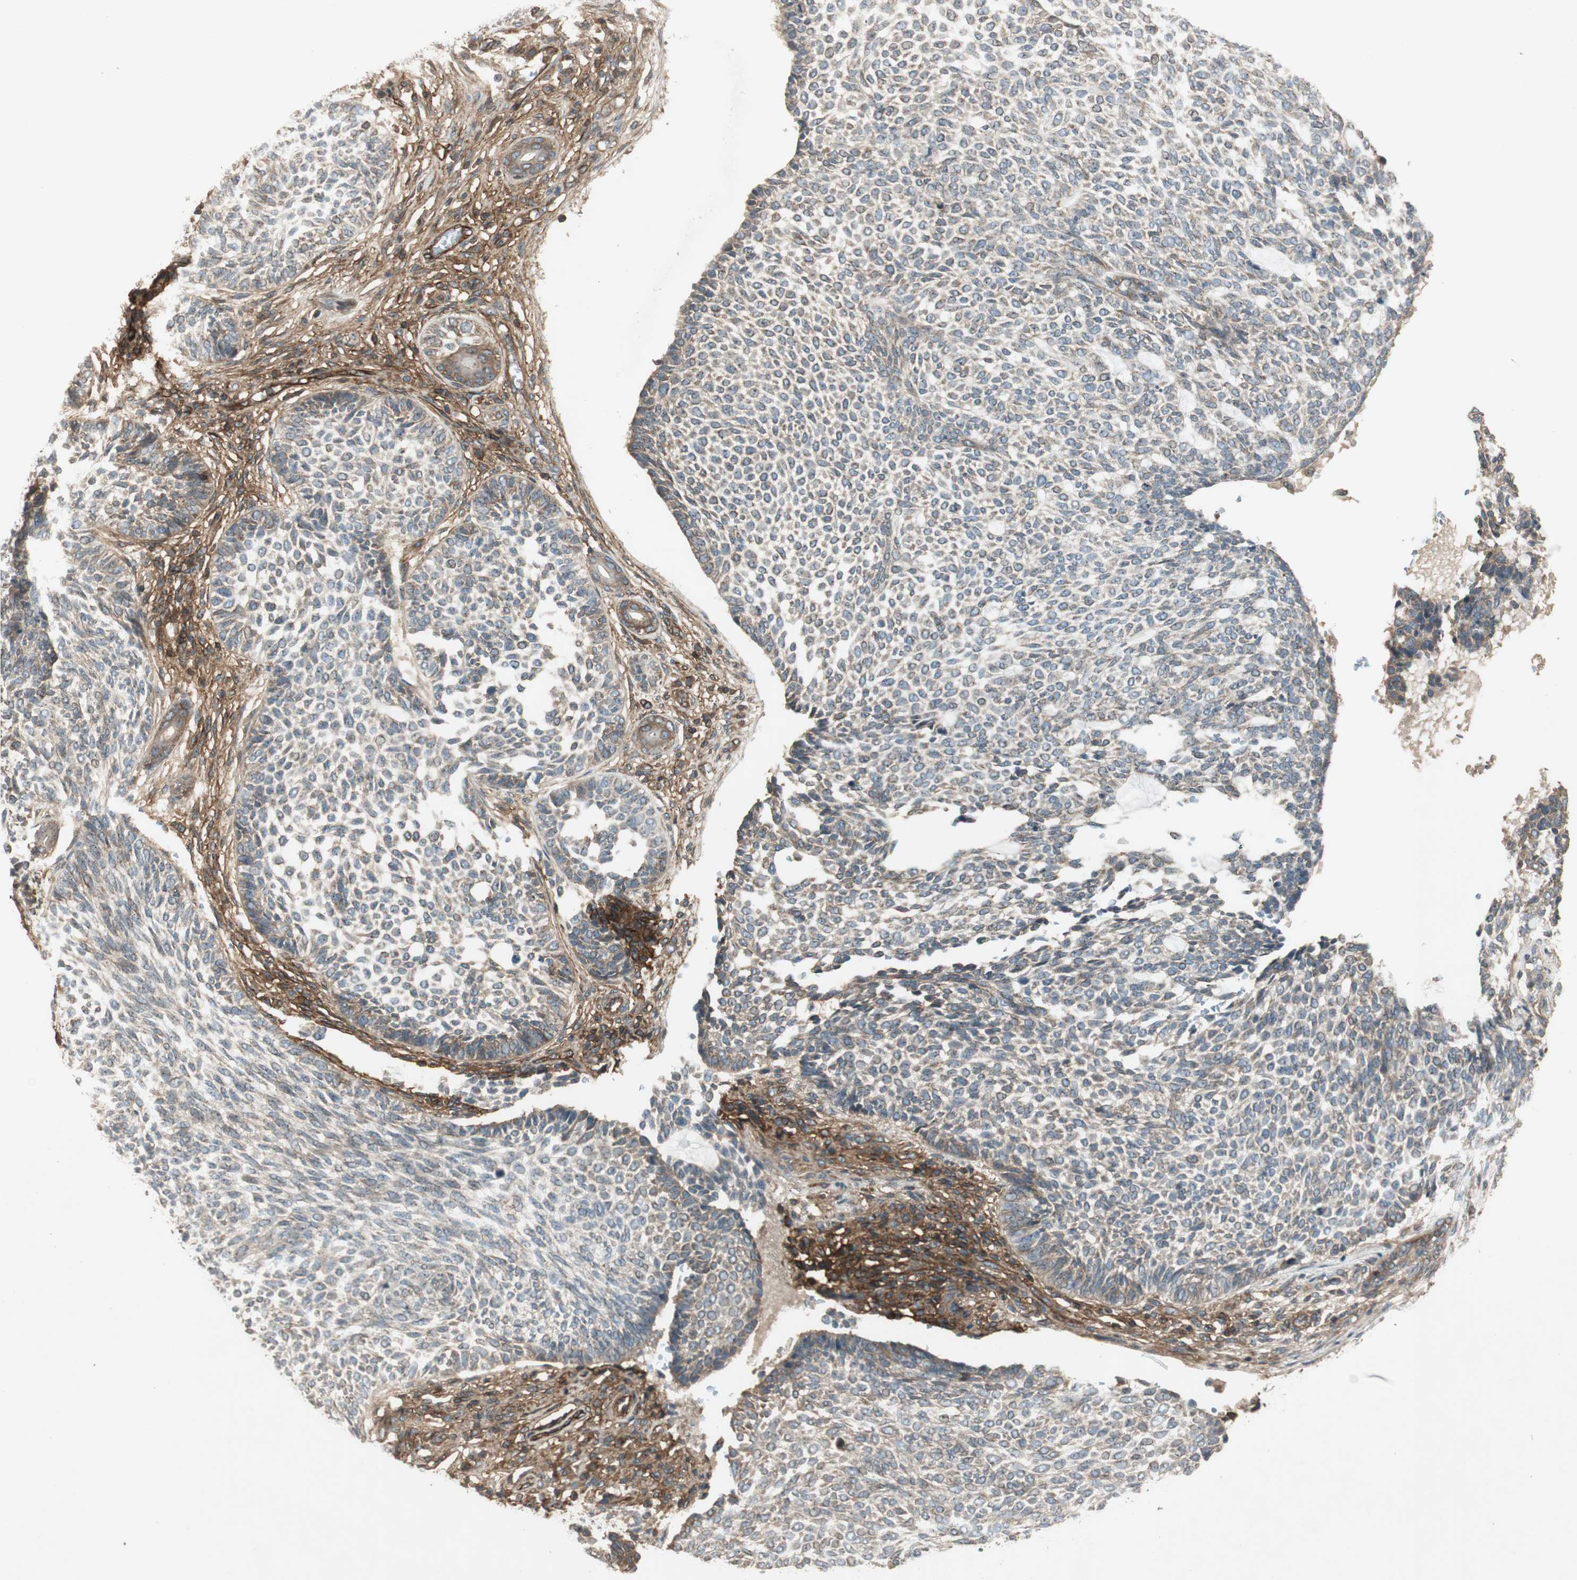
{"staining": {"intensity": "weak", "quantity": ">75%", "location": "cytoplasmic/membranous"}, "tissue": "skin cancer", "cell_type": "Tumor cells", "image_type": "cancer", "snomed": [{"axis": "morphology", "description": "Basal cell carcinoma"}, {"axis": "topography", "description": "Skin"}], "caption": "This is a micrograph of IHC staining of basal cell carcinoma (skin), which shows weak positivity in the cytoplasmic/membranous of tumor cells.", "gene": "BTN3A3", "patient": {"sex": "male", "age": 87}}